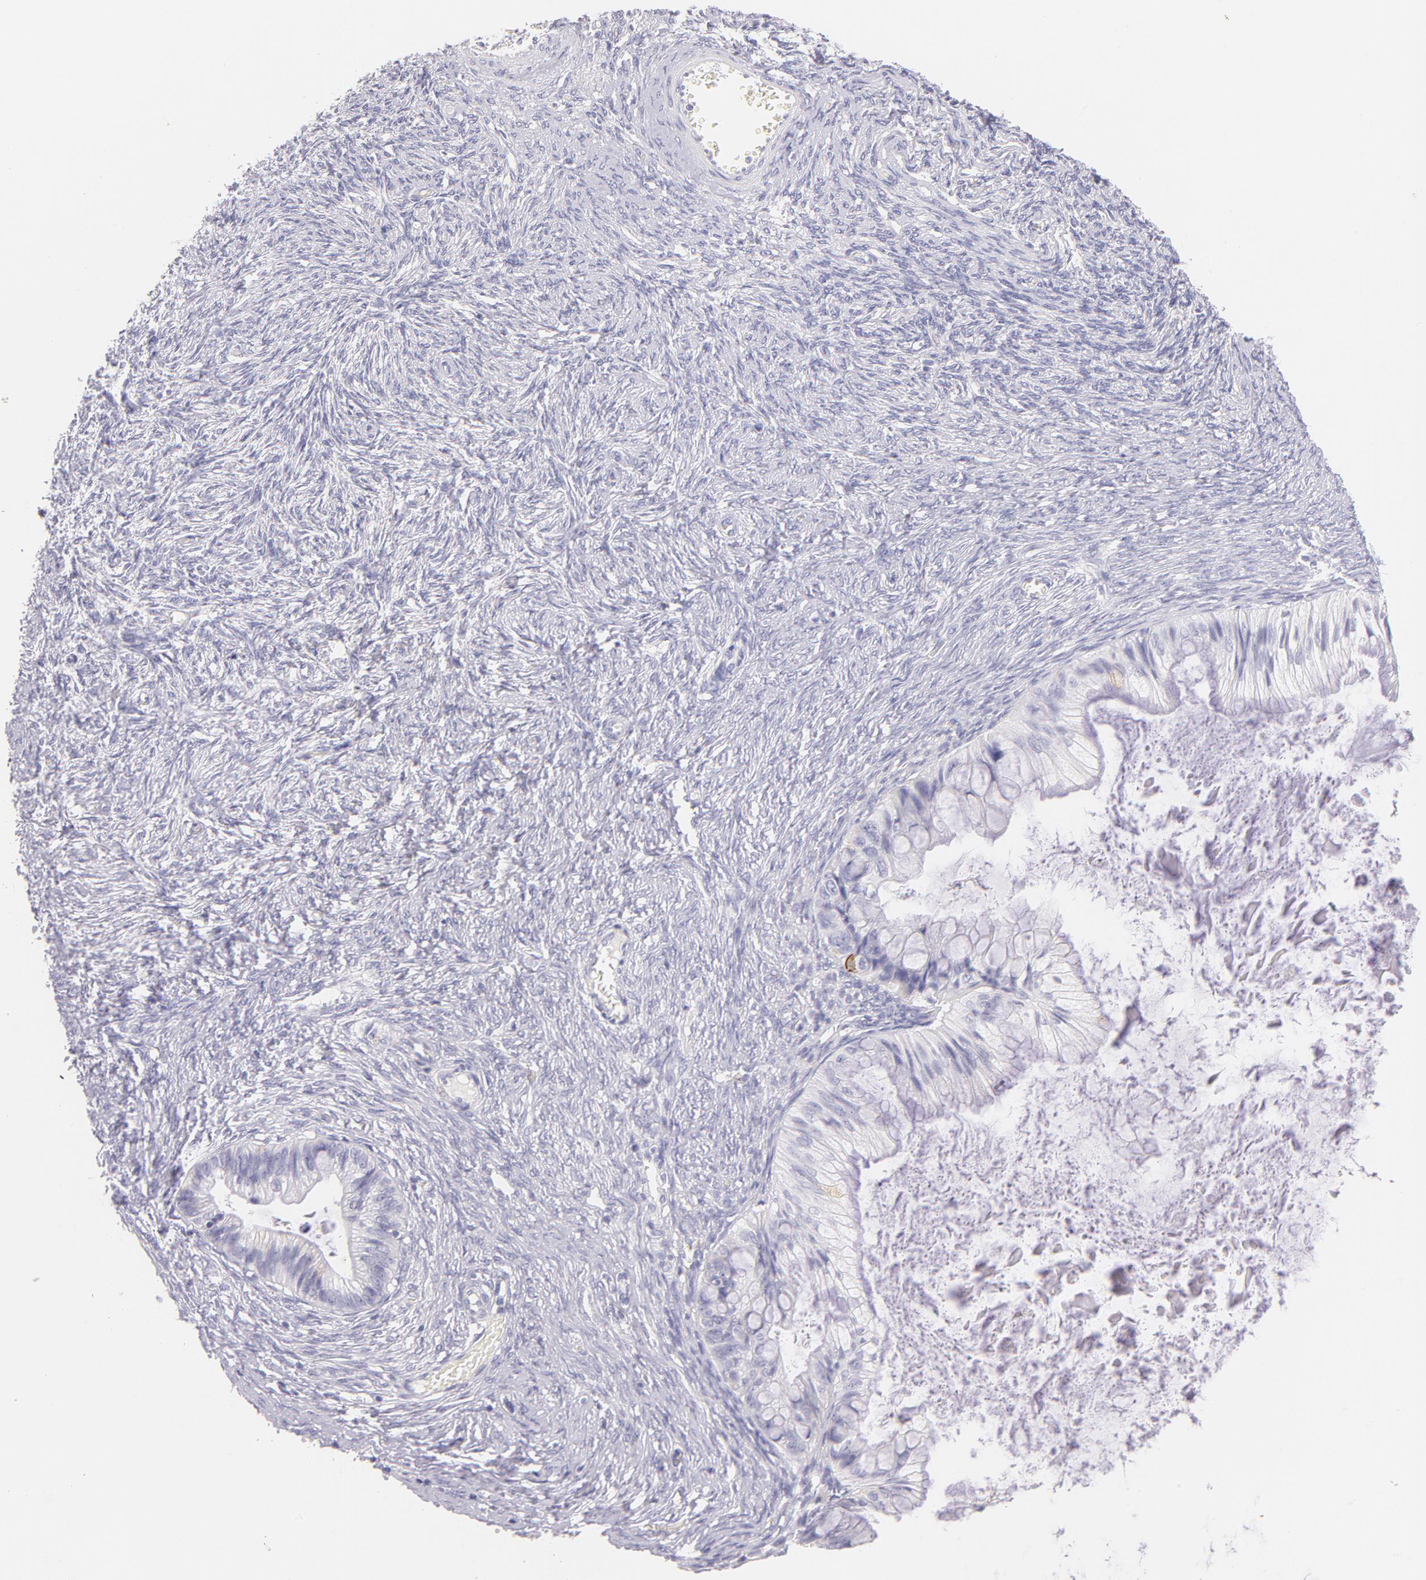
{"staining": {"intensity": "negative", "quantity": "none", "location": "none"}, "tissue": "ovarian cancer", "cell_type": "Tumor cells", "image_type": "cancer", "snomed": [{"axis": "morphology", "description": "Cystadenocarcinoma, mucinous, NOS"}, {"axis": "topography", "description": "Ovary"}], "caption": "An IHC micrograph of ovarian cancer is shown. There is no staining in tumor cells of ovarian cancer. (DAB immunohistochemistry (IHC) with hematoxylin counter stain).", "gene": "CD44", "patient": {"sex": "female", "age": 57}}